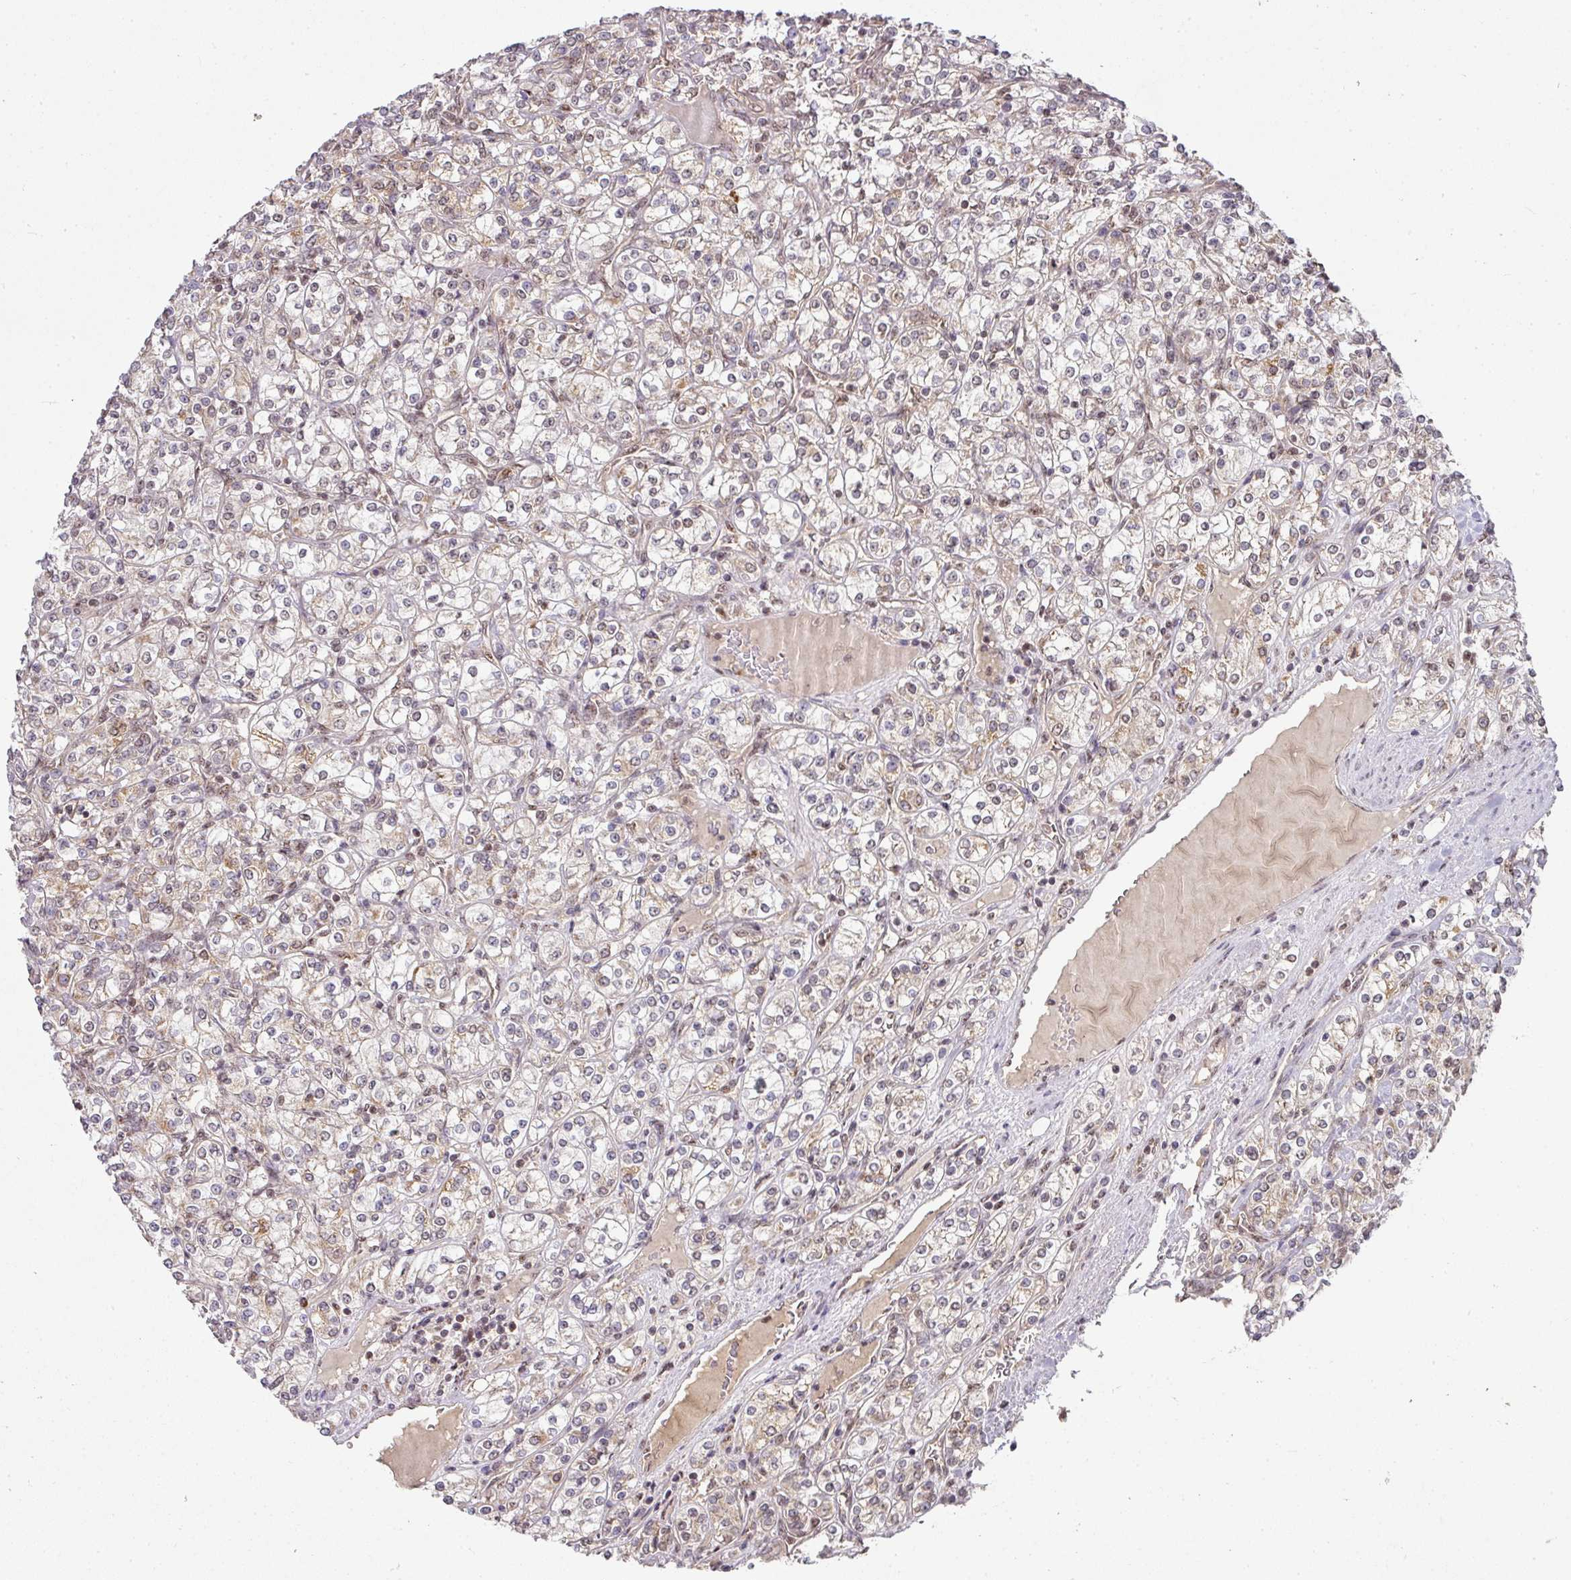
{"staining": {"intensity": "moderate", "quantity": "25%-75%", "location": "cytoplasmic/membranous,nuclear"}, "tissue": "renal cancer", "cell_type": "Tumor cells", "image_type": "cancer", "snomed": [{"axis": "morphology", "description": "Adenocarcinoma, NOS"}, {"axis": "topography", "description": "Kidney"}], "caption": "This histopathology image displays renal adenocarcinoma stained with immunohistochemistry (IHC) to label a protein in brown. The cytoplasmic/membranous and nuclear of tumor cells show moderate positivity for the protein. Nuclei are counter-stained blue.", "gene": "RANBP9", "patient": {"sex": "male", "age": 77}}